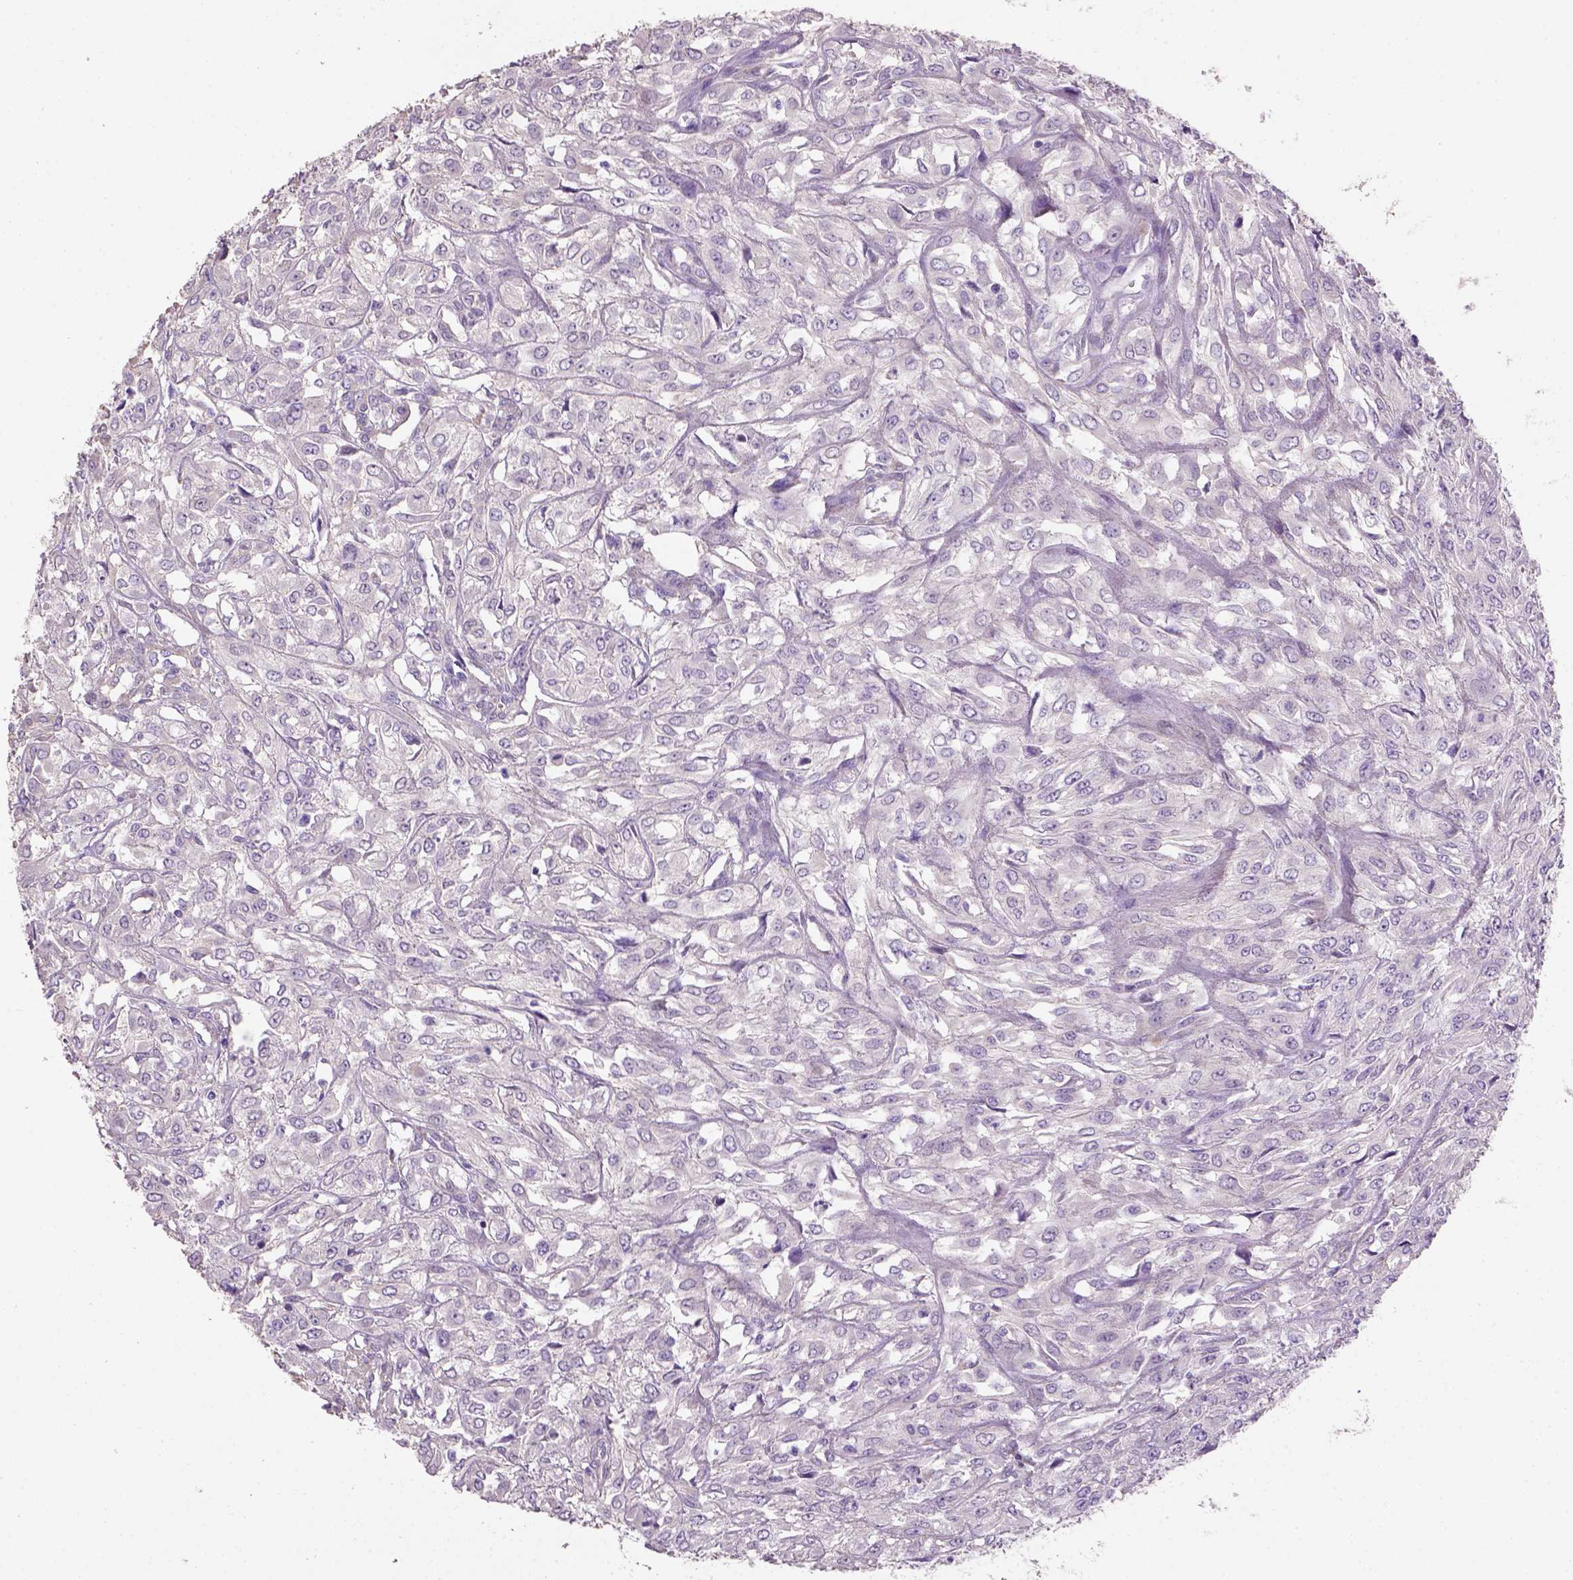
{"staining": {"intensity": "negative", "quantity": "none", "location": "none"}, "tissue": "urothelial cancer", "cell_type": "Tumor cells", "image_type": "cancer", "snomed": [{"axis": "morphology", "description": "Urothelial carcinoma, High grade"}, {"axis": "topography", "description": "Urinary bladder"}], "caption": "Tumor cells show no significant positivity in high-grade urothelial carcinoma. The staining was performed using DAB (3,3'-diaminobenzidine) to visualize the protein expression in brown, while the nuclei were stained in blue with hematoxylin (Magnification: 20x).", "gene": "HTRA1", "patient": {"sex": "male", "age": 67}}